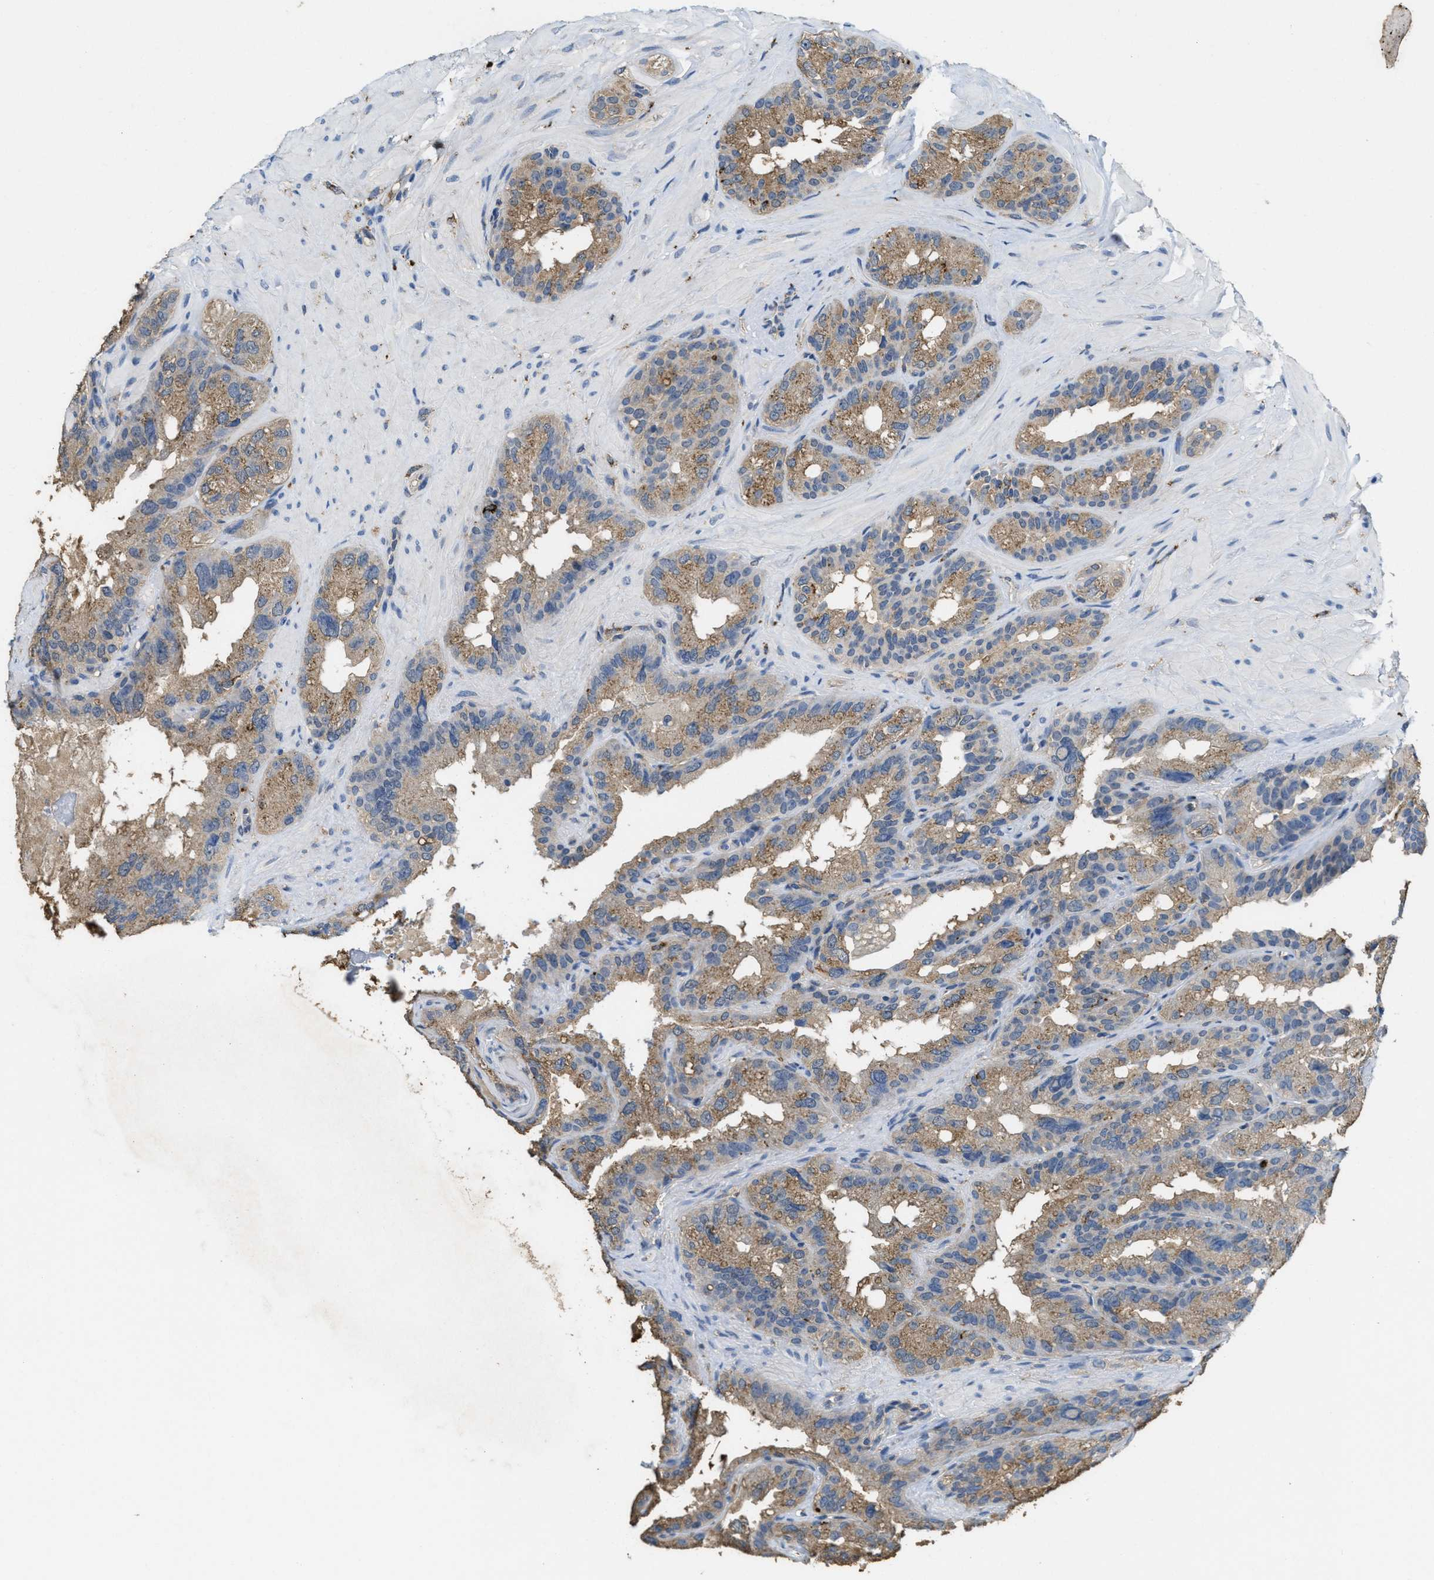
{"staining": {"intensity": "moderate", "quantity": ">75%", "location": "cytoplasmic/membranous"}, "tissue": "seminal vesicle", "cell_type": "Glandular cells", "image_type": "normal", "snomed": [{"axis": "morphology", "description": "Normal tissue, NOS"}, {"axis": "topography", "description": "Seminal veicle"}], "caption": "Protein expression analysis of unremarkable seminal vesicle demonstrates moderate cytoplasmic/membranous expression in approximately >75% of glandular cells.", "gene": "BMPR2", "patient": {"sex": "male", "age": 68}}